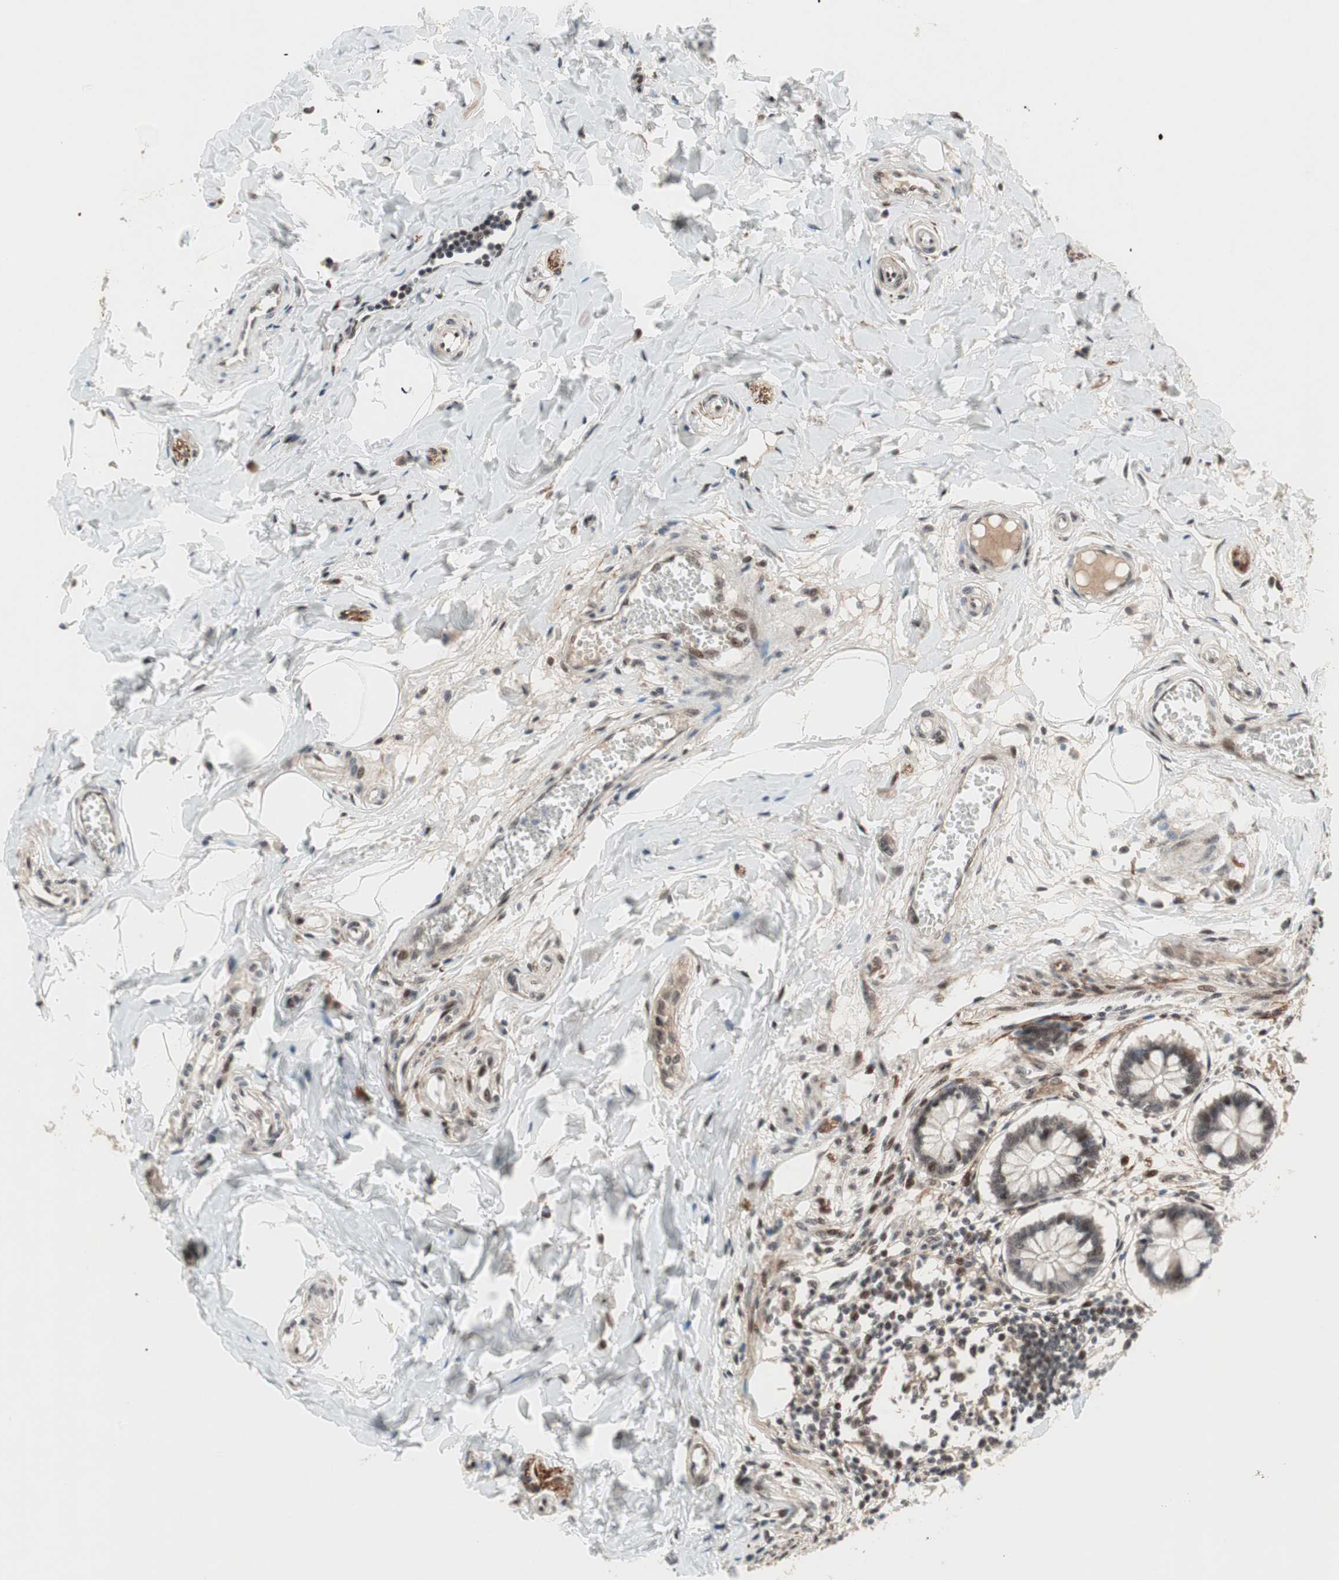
{"staining": {"intensity": "weak", "quantity": "25%-75%", "location": "nuclear"}, "tissue": "colon", "cell_type": "Endothelial cells", "image_type": "normal", "snomed": [{"axis": "morphology", "description": "Normal tissue, NOS"}, {"axis": "morphology", "description": "Adenocarcinoma, NOS"}, {"axis": "topography", "description": "Colon"}, {"axis": "topography", "description": "Peripheral nerve tissue"}], "caption": "Protein expression analysis of normal colon displays weak nuclear expression in approximately 25%-75% of endothelial cells. Using DAB (3,3'-diaminobenzidine) (brown) and hematoxylin (blue) stains, captured at high magnification using brightfield microscopy.", "gene": "TCF12", "patient": {"sex": "male", "age": 14}}